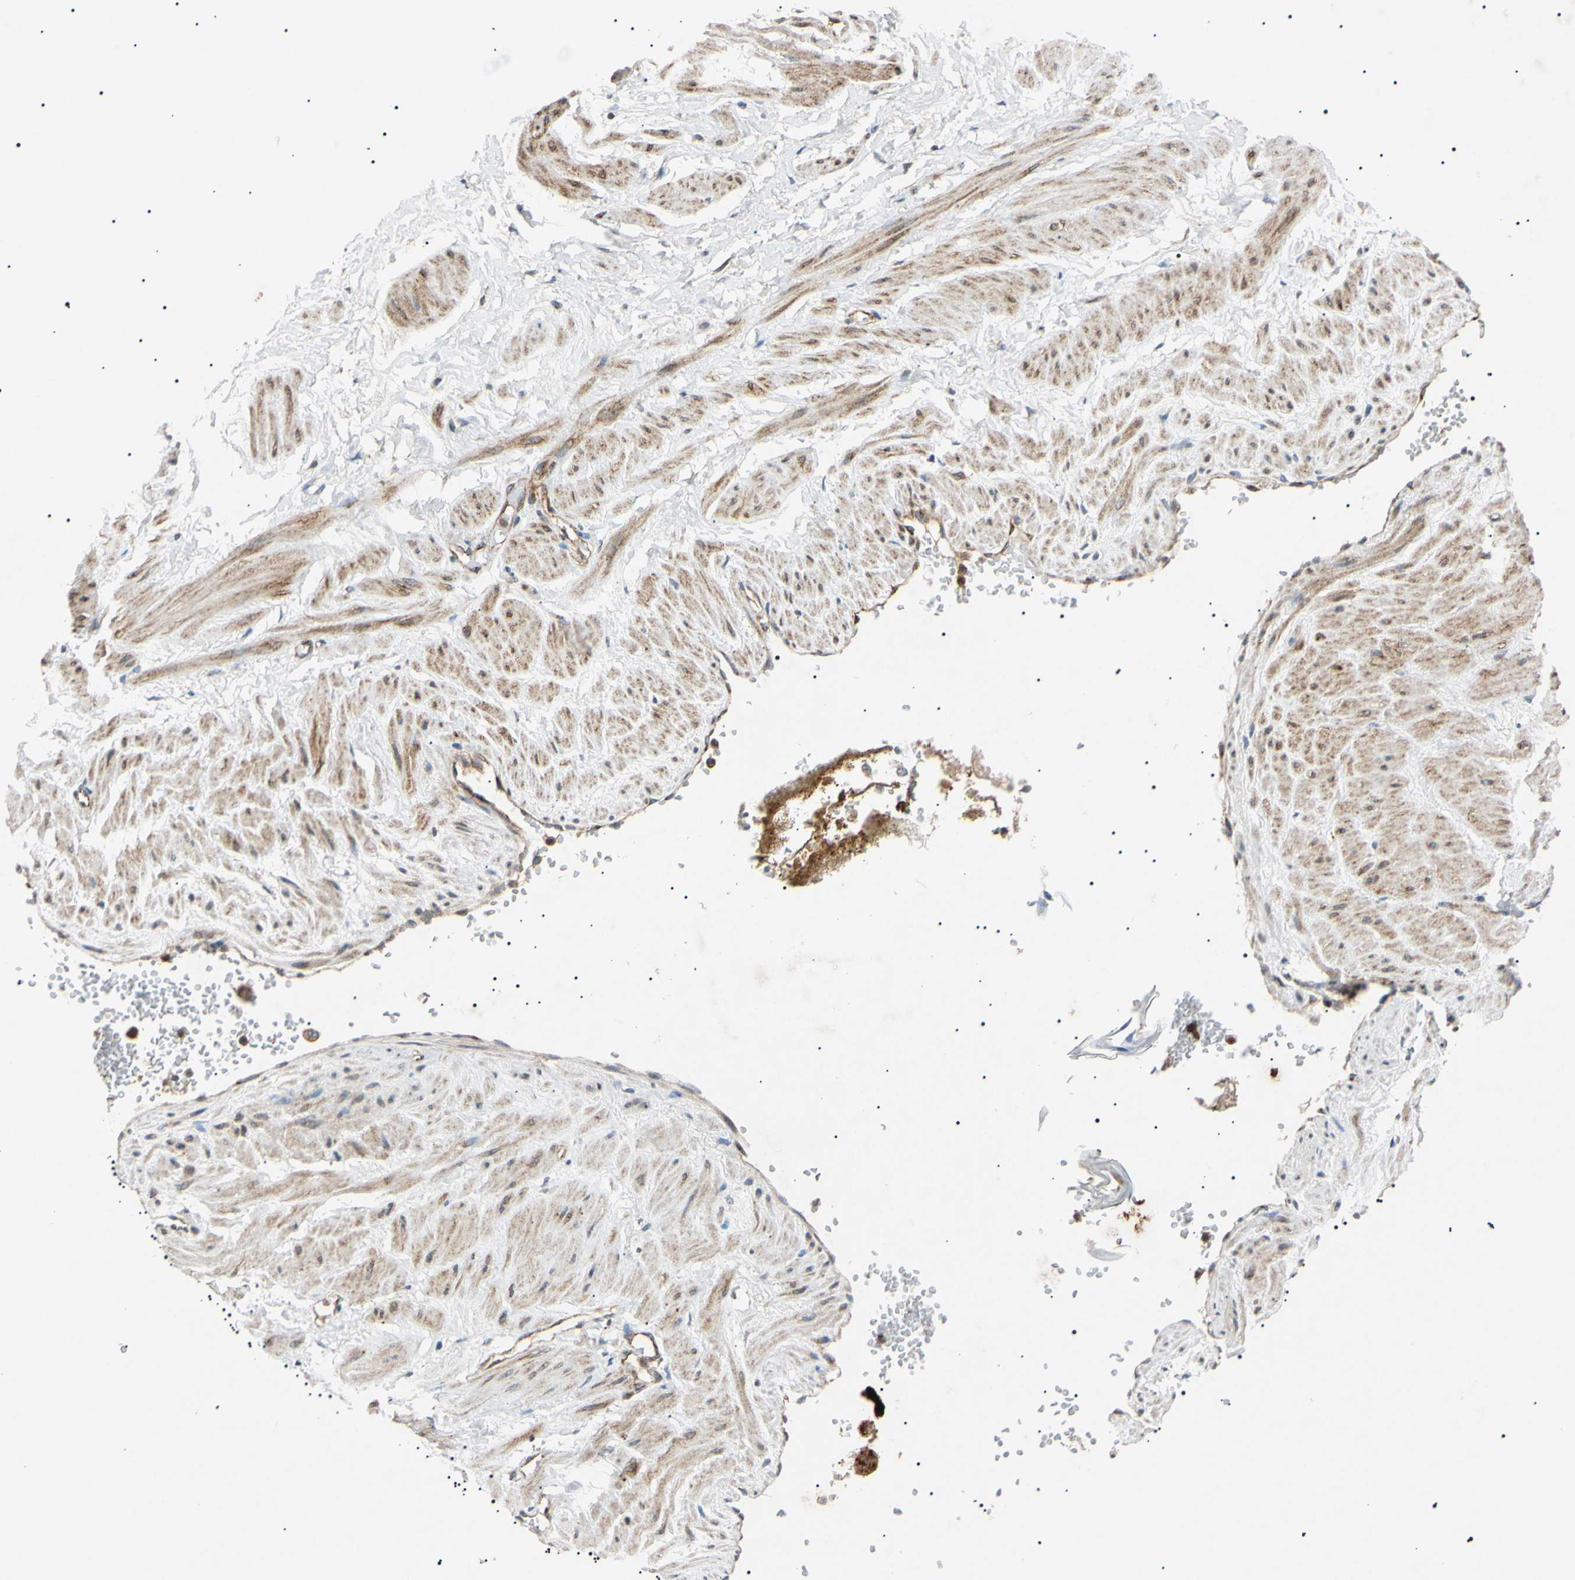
{"staining": {"intensity": "weak", "quantity": ">75%", "location": "cytoplasmic/membranous"}, "tissue": "adipose tissue", "cell_type": "Adipocytes", "image_type": "normal", "snomed": [{"axis": "morphology", "description": "Normal tissue, NOS"}, {"axis": "topography", "description": "Soft tissue"}, {"axis": "topography", "description": "Vascular tissue"}], "caption": "Human adipose tissue stained for a protein (brown) shows weak cytoplasmic/membranous positive positivity in approximately >75% of adipocytes.", "gene": "TUBB4A", "patient": {"sex": "female", "age": 35}}